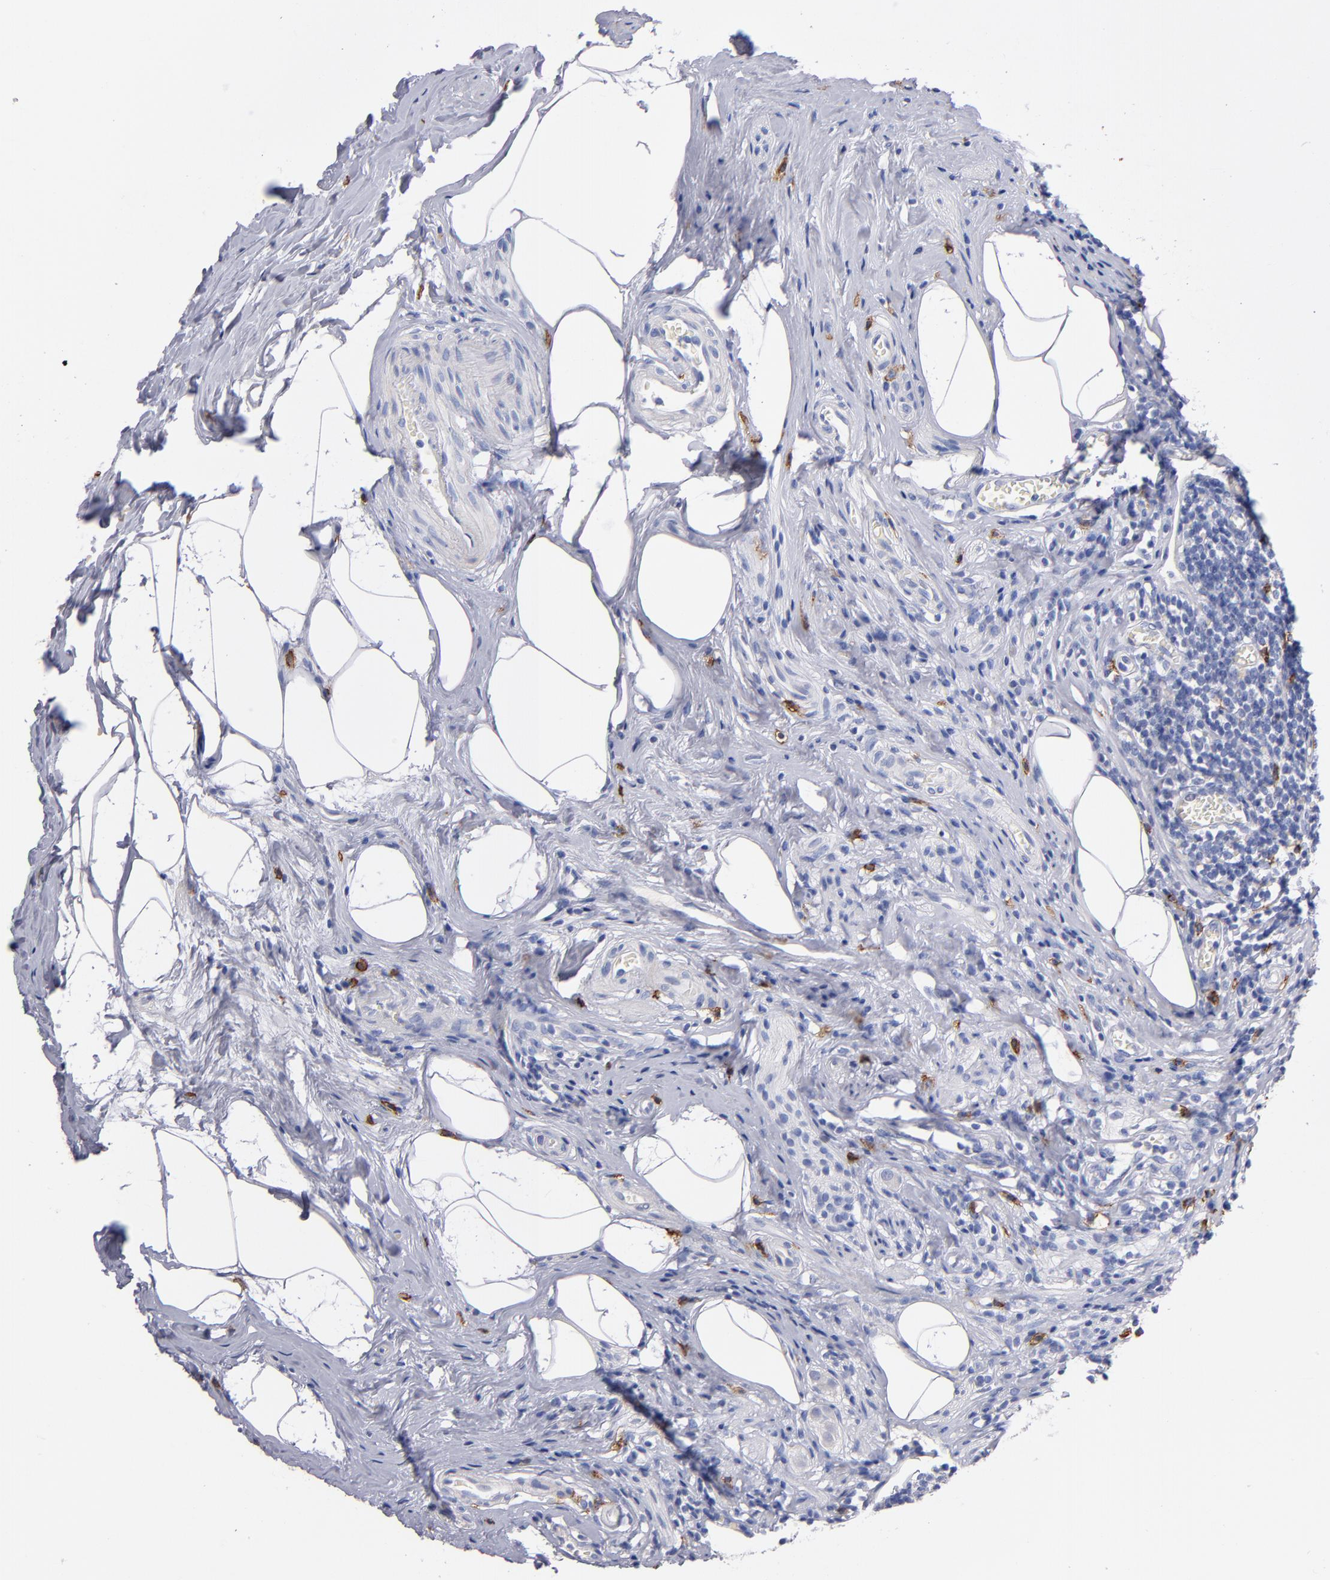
{"staining": {"intensity": "negative", "quantity": "none", "location": "none"}, "tissue": "appendix", "cell_type": "Glandular cells", "image_type": "normal", "snomed": [{"axis": "morphology", "description": "Normal tissue, NOS"}, {"axis": "topography", "description": "Appendix"}], "caption": "Immunohistochemistry of normal appendix demonstrates no positivity in glandular cells. Brightfield microscopy of immunohistochemistry (IHC) stained with DAB (brown) and hematoxylin (blue), captured at high magnification.", "gene": "KIT", "patient": {"sex": "male", "age": 38}}